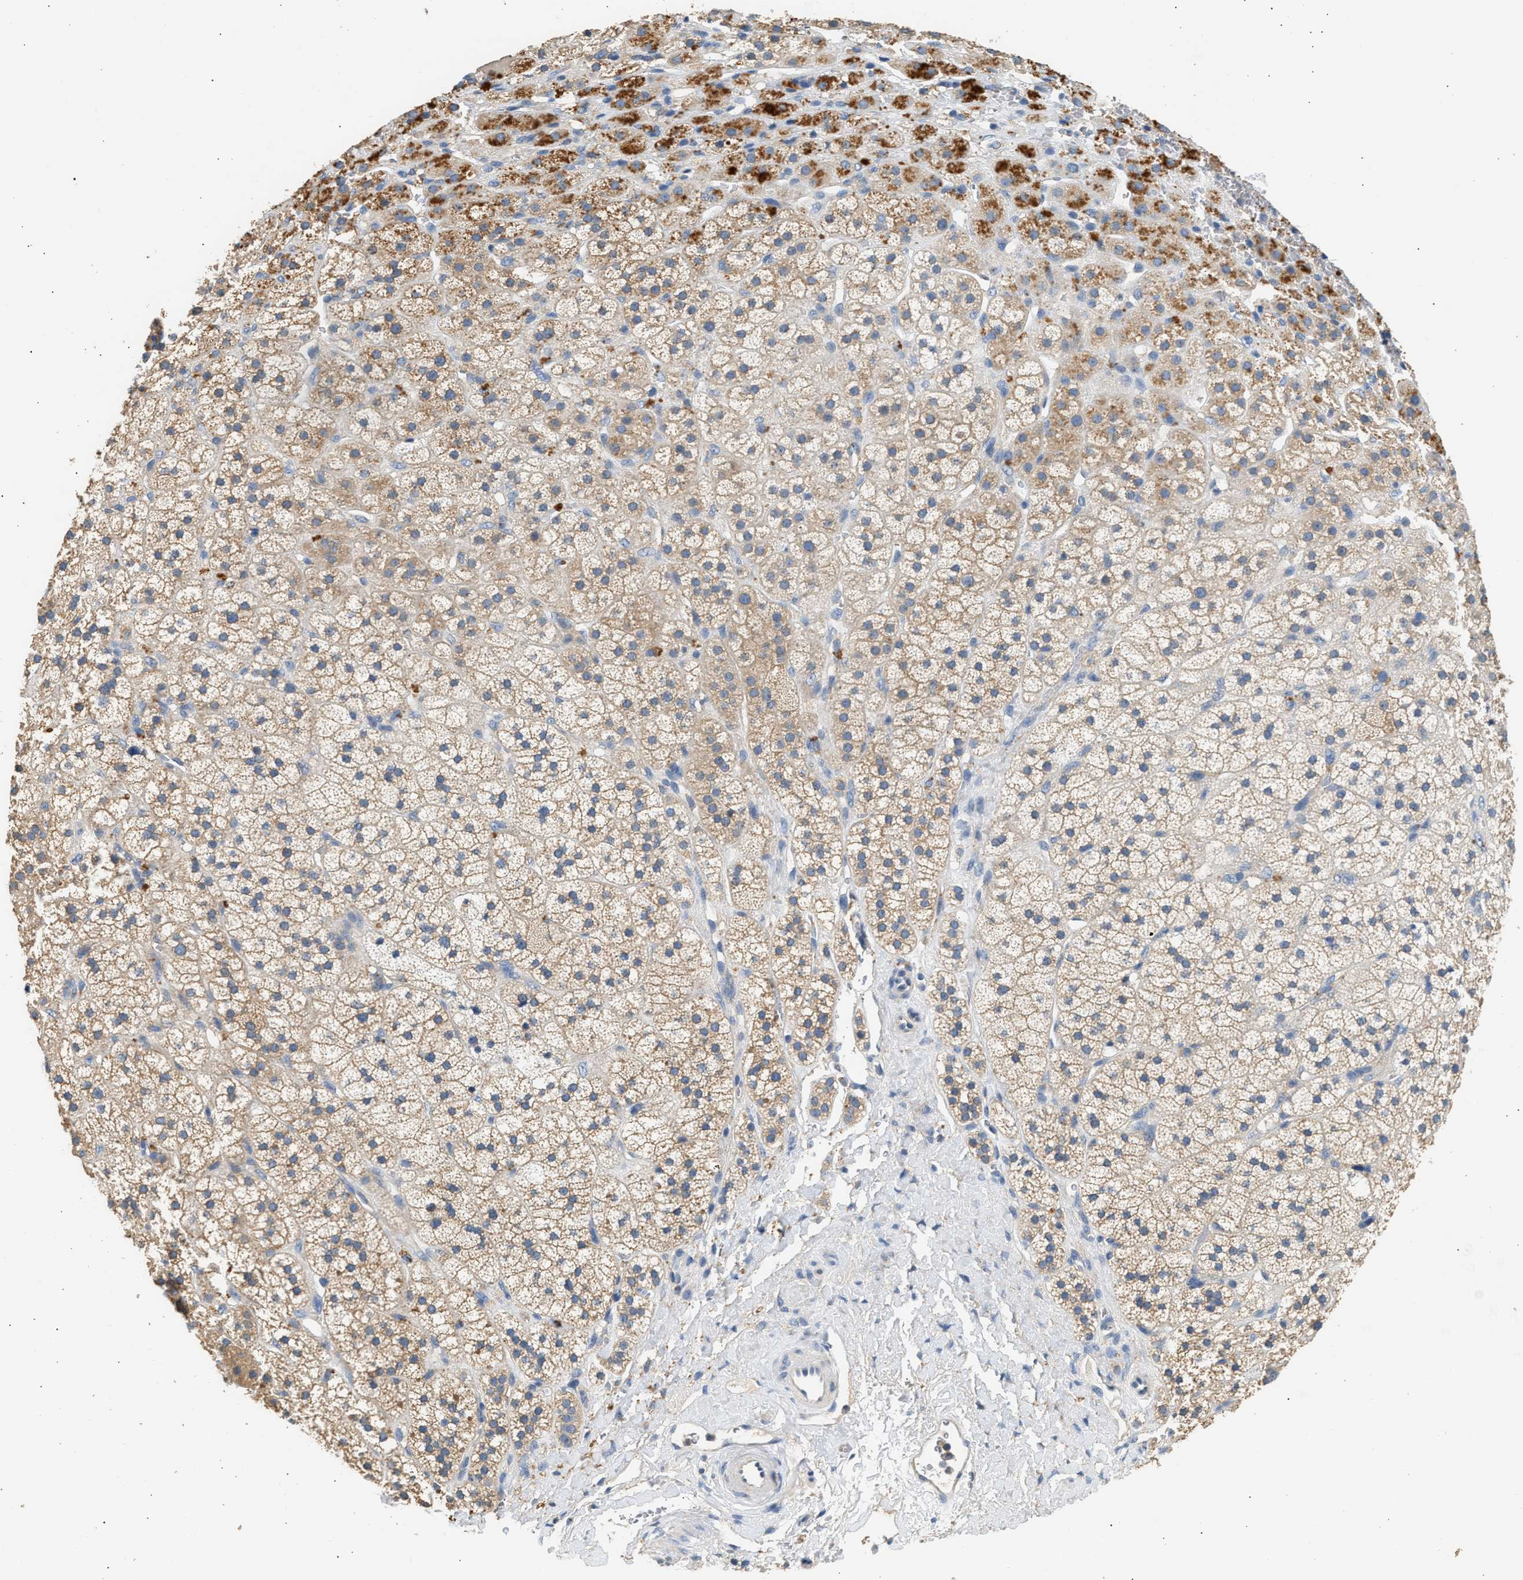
{"staining": {"intensity": "moderate", "quantity": ">75%", "location": "cytoplasmic/membranous"}, "tissue": "adrenal gland", "cell_type": "Glandular cells", "image_type": "normal", "snomed": [{"axis": "morphology", "description": "Normal tissue, NOS"}, {"axis": "topography", "description": "Adrenal gland"}], "caption": "This micrograph demonstrates benign adrenal gland stained with IHC to label a protein in brown. The cytoplasmic/membranous of glandular cells show moderate positivity for the protein. Nuclei are counter-stained blue.", "gene": "WDR31", "patient": {"sex": "male", "age": 56}}